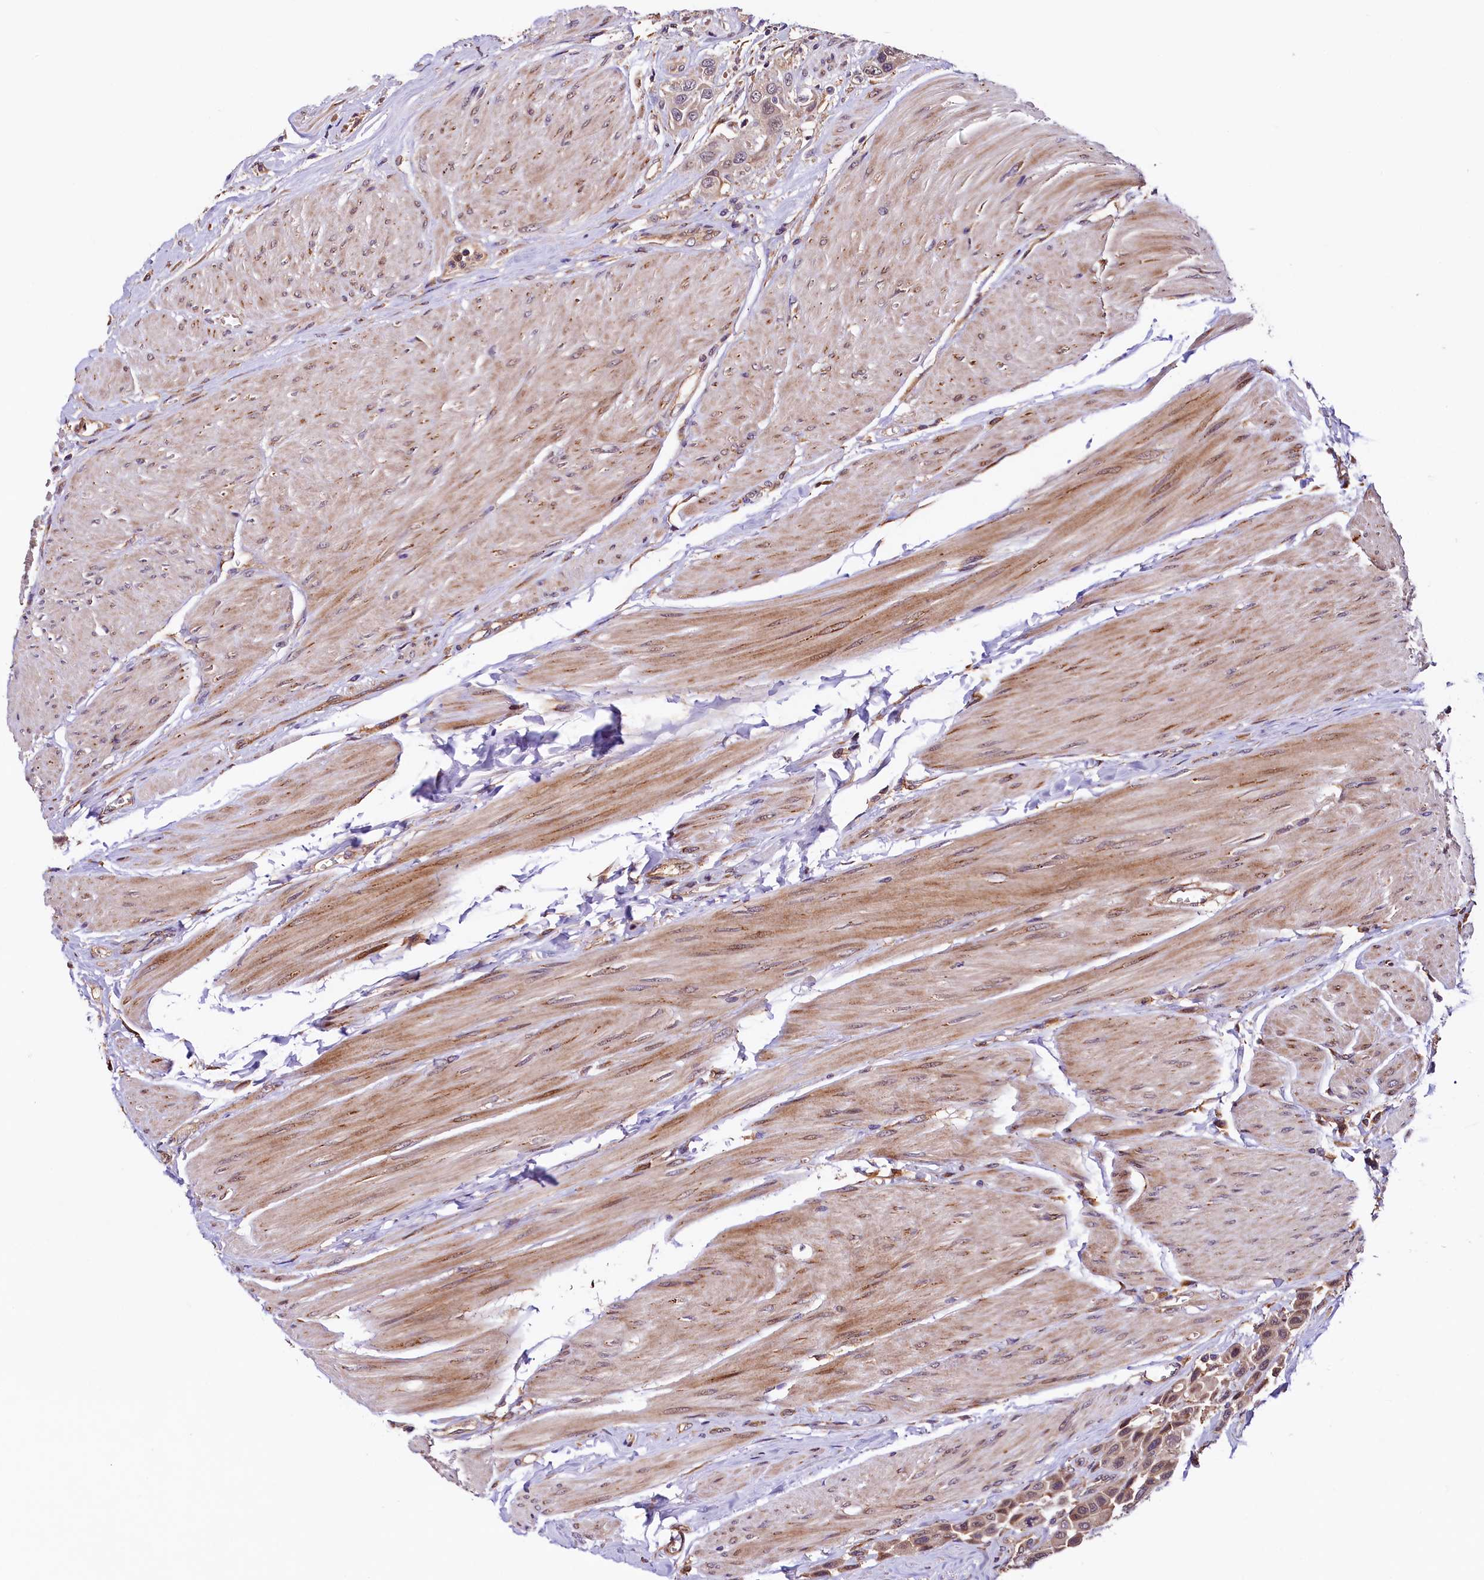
{"staining": {"intensity": "weak", "quantity": ">75%", "location": "cytoplasmic/membranous"}, "tissue": "urothelial cancer", "cell_type": "Tumor cells", "image_type": "cancer", "snomed": [{"axis": "morphology", "description": "Urothelial carcinoma, High grade"}, {"axis": "topography", "description": "Urinary bladder"}], "caption": "Protein staining shows weak cytoplasmic/membranous expression in approximately >75% of tumor cells in urothelial cancer. (IHC, brightfield microscopy, high magnification).", "gene": "VPS35", "patient": {"sex": "male", "age": 50}}